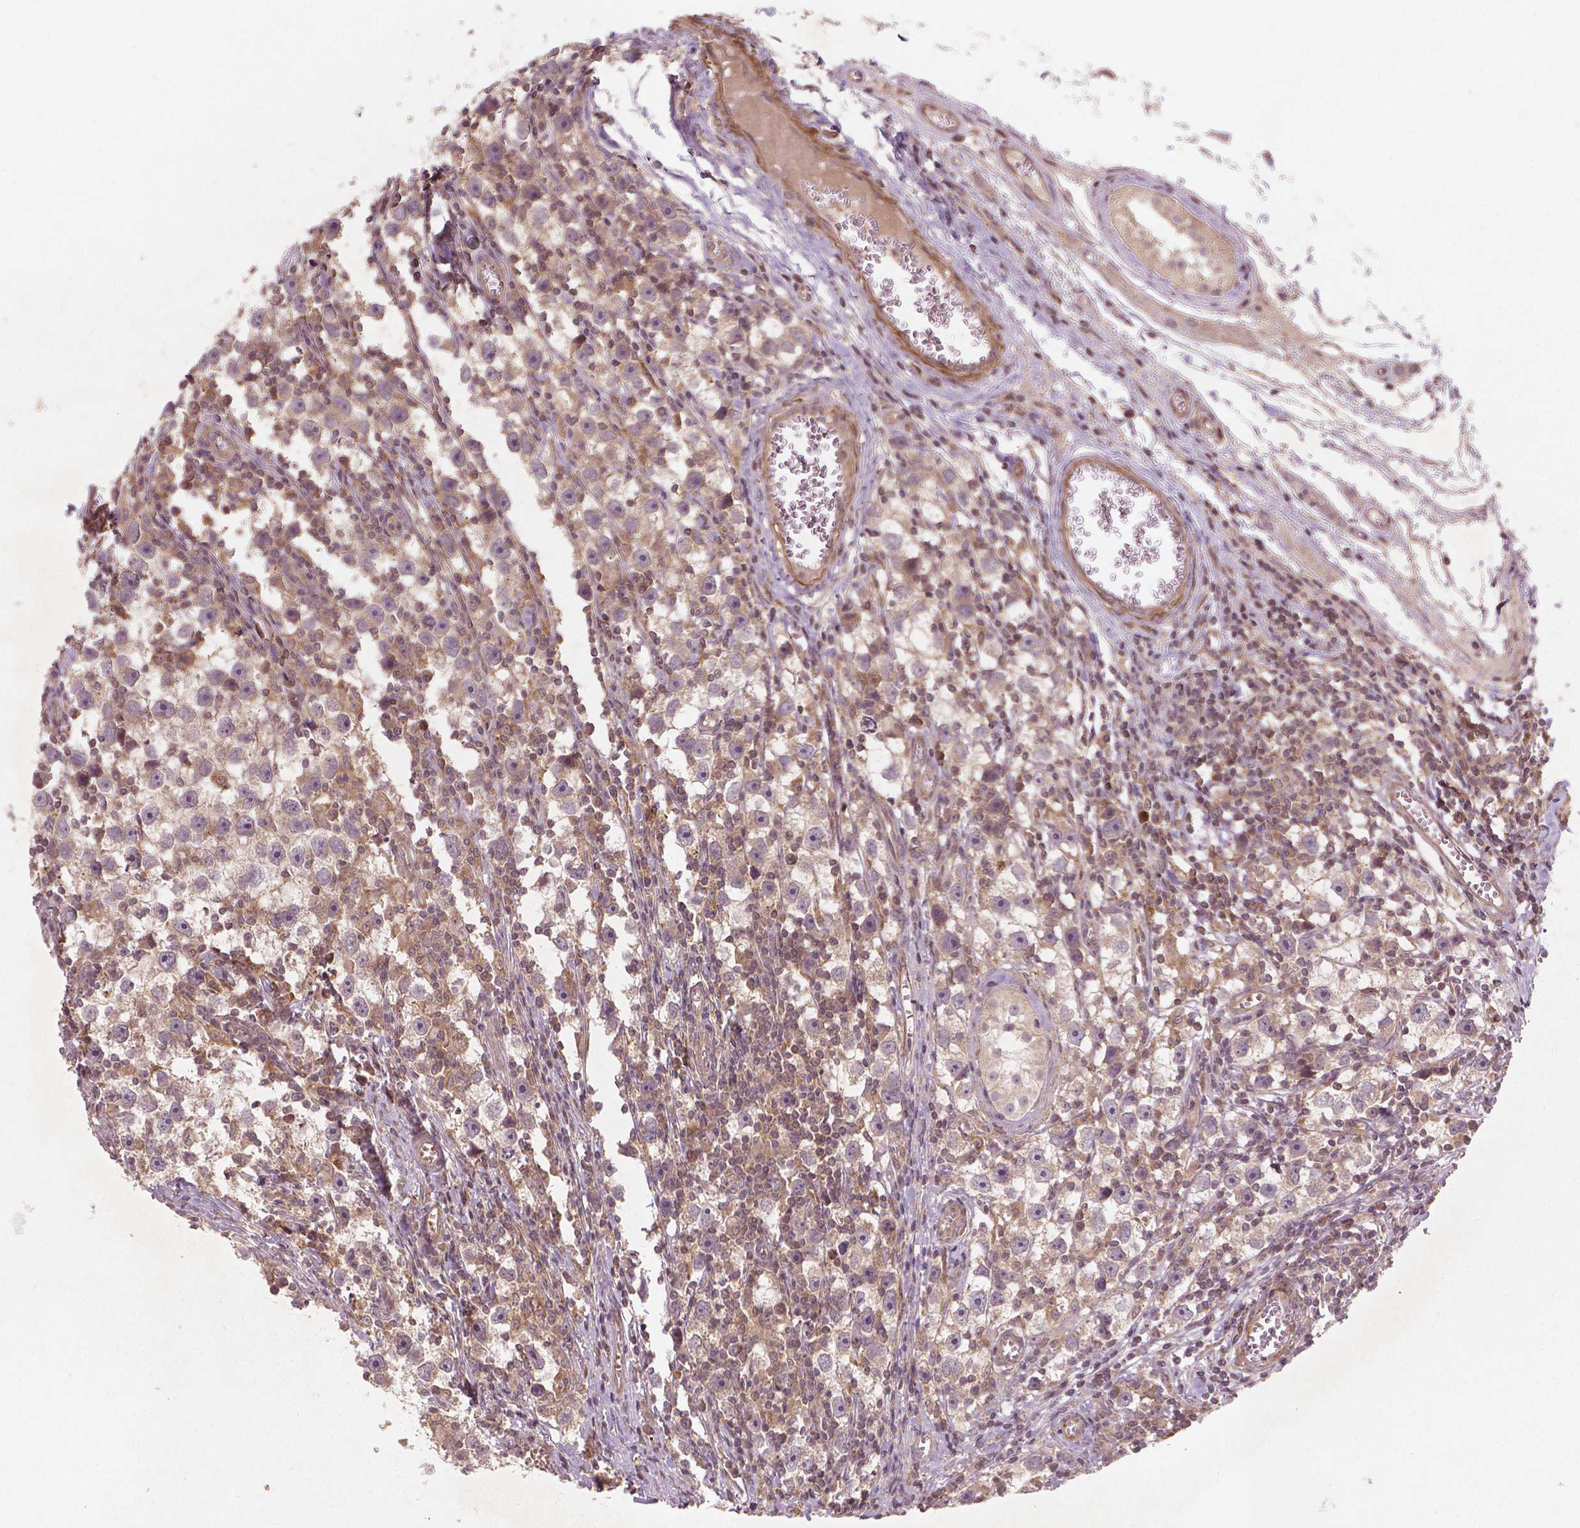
{"staining": {"intensity": "weak", "quantity": "25%-75%", "location": "cytoplasmic/membranous"}, "tissue": "testis cancer", "cell_type": "Tumor cells", "image_type": "cancer", "snomed": [{"axis": "morphology", "description": "Seminoma, NOS"}, {"axis": "topography", "description": "Testis"}], "caption": "Immunohistochemistry micrograph of neoplastic tissue: testis seminoma stained using immunohistochemistry displays low levels of weak protein expression localized specifically in the cytoplasmic/membranous of tumor cells, appearing as a cytoplasmic/membranous brown color.", "gene": "CYFIP2", "patient": {"sex": "male", "age": 30}}